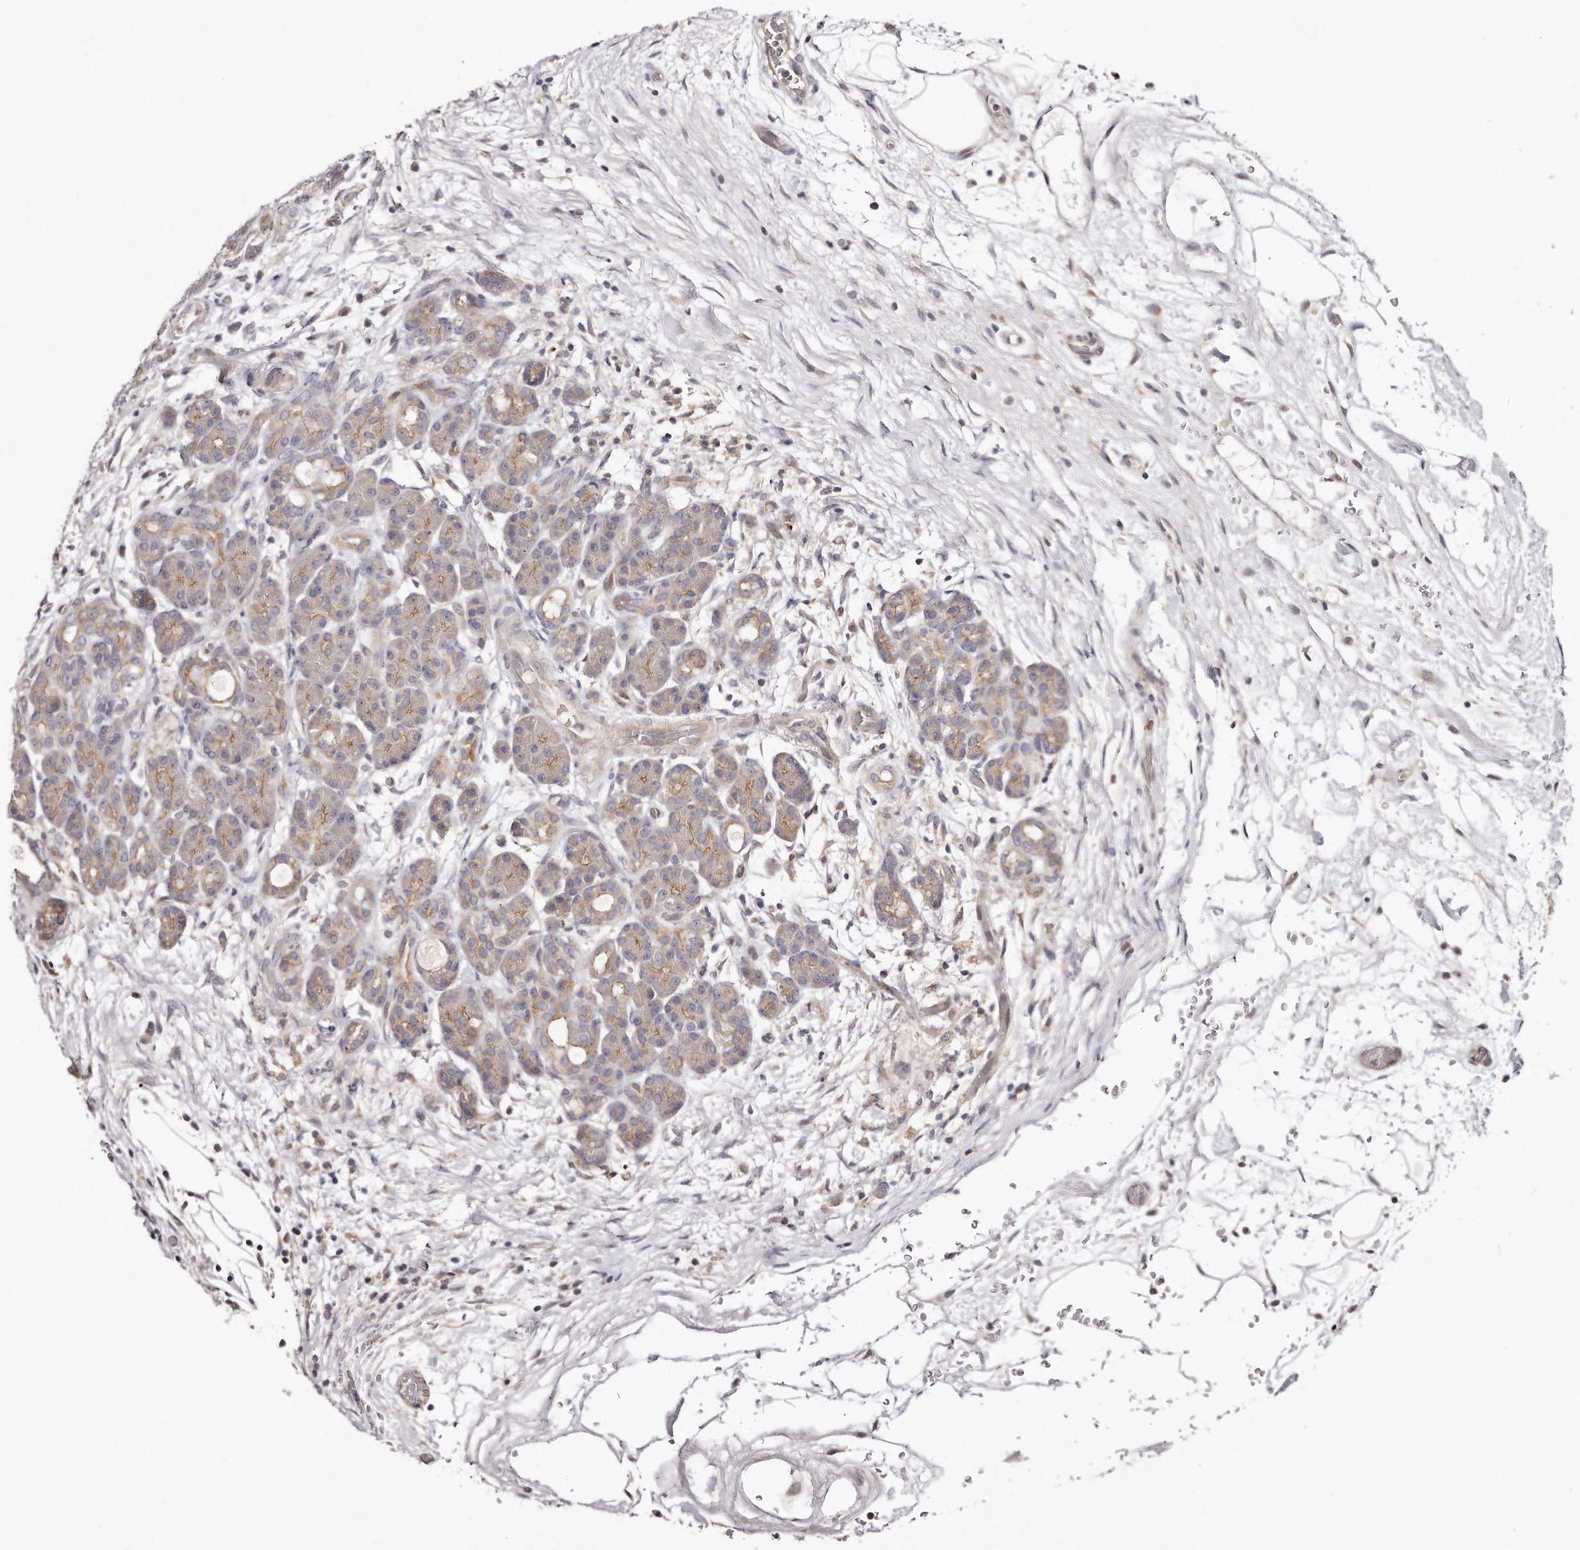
{"staining": {"intensity": "moderate", "quantity": "25%-75%", "location": "cytoplasmic/membranous"}, "tissue": "pancreas", "cell_type": "Exocrine glandular cells", "image_type": "normal", "snomed": [{"axis": "morphology", "description": "Normal tissue, NOS"}, {"axis": "topography", "description": "Pancreas"}], "caption": "A medium amount of moderate cytoplasmic/membranous staining is identified in about 25%-75% of exocrine glandular cells in unremarkable pancreas.", "gene": "GBP4", "patient": {"sex": "male", "age": 63}}